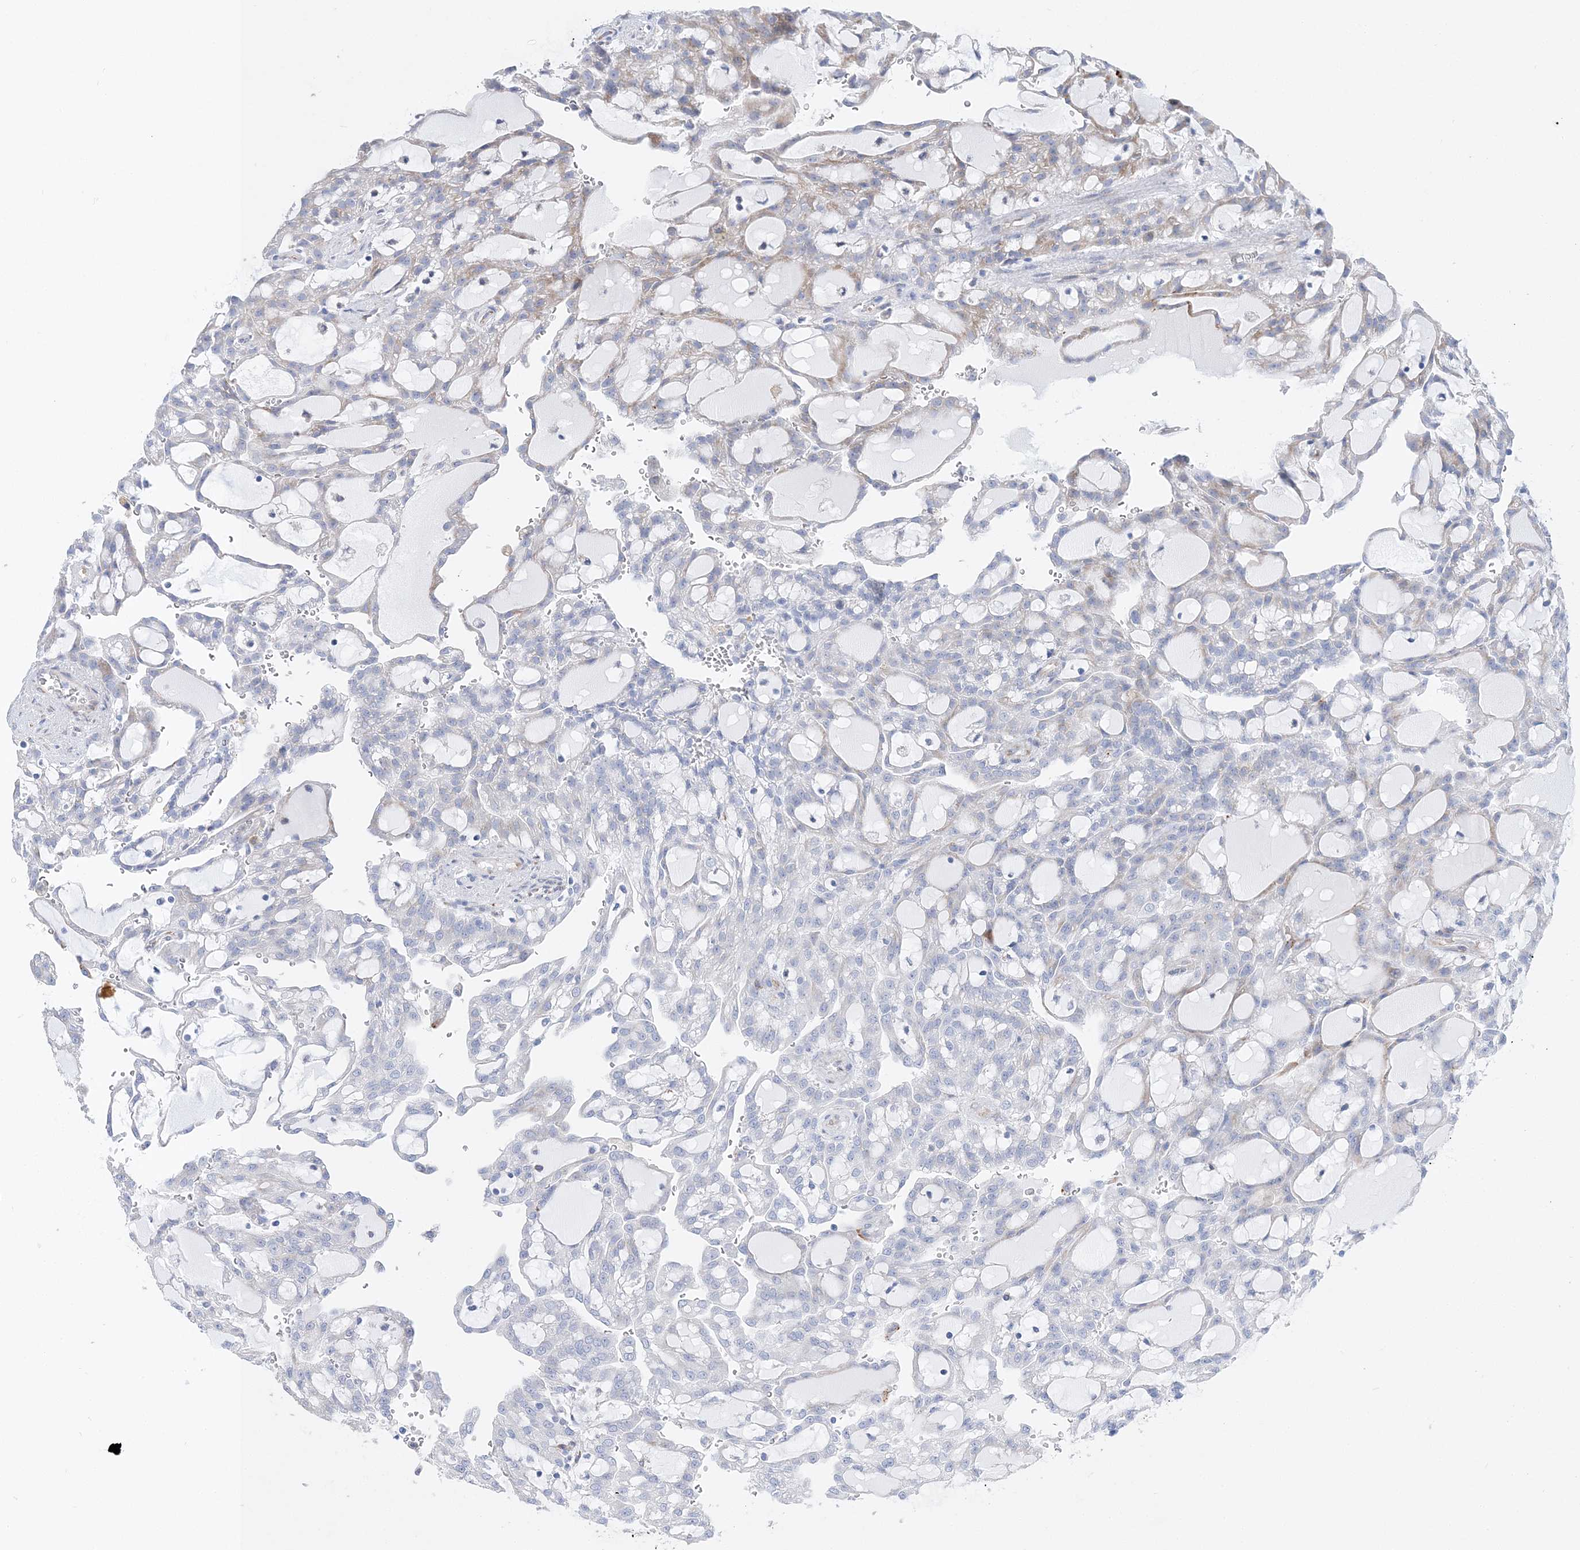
{"staining": {"intensity": "moderate", "quantity": "<25%", "location": "cytoplasmic/membranous"}, "tissue": "renal cancer", "cell_type": "Tumor cells", "image_type": "cancer", "snomed": [{"axis": "morphology", "description": "Adenocarcinoma, NOS"}, {"axis": "topography", "description": "Kidney"}], "caption": "DAB (3,3'-diaminobenzidine) immunohistochemical staining of renal cancer (adenocarcinoma) shows moderate cytoplasmic/membranous protein expression in approximately <25% of tumor cells.", "gene": "TSPYL6", "patient": {"sex": "male", "age": 63}}